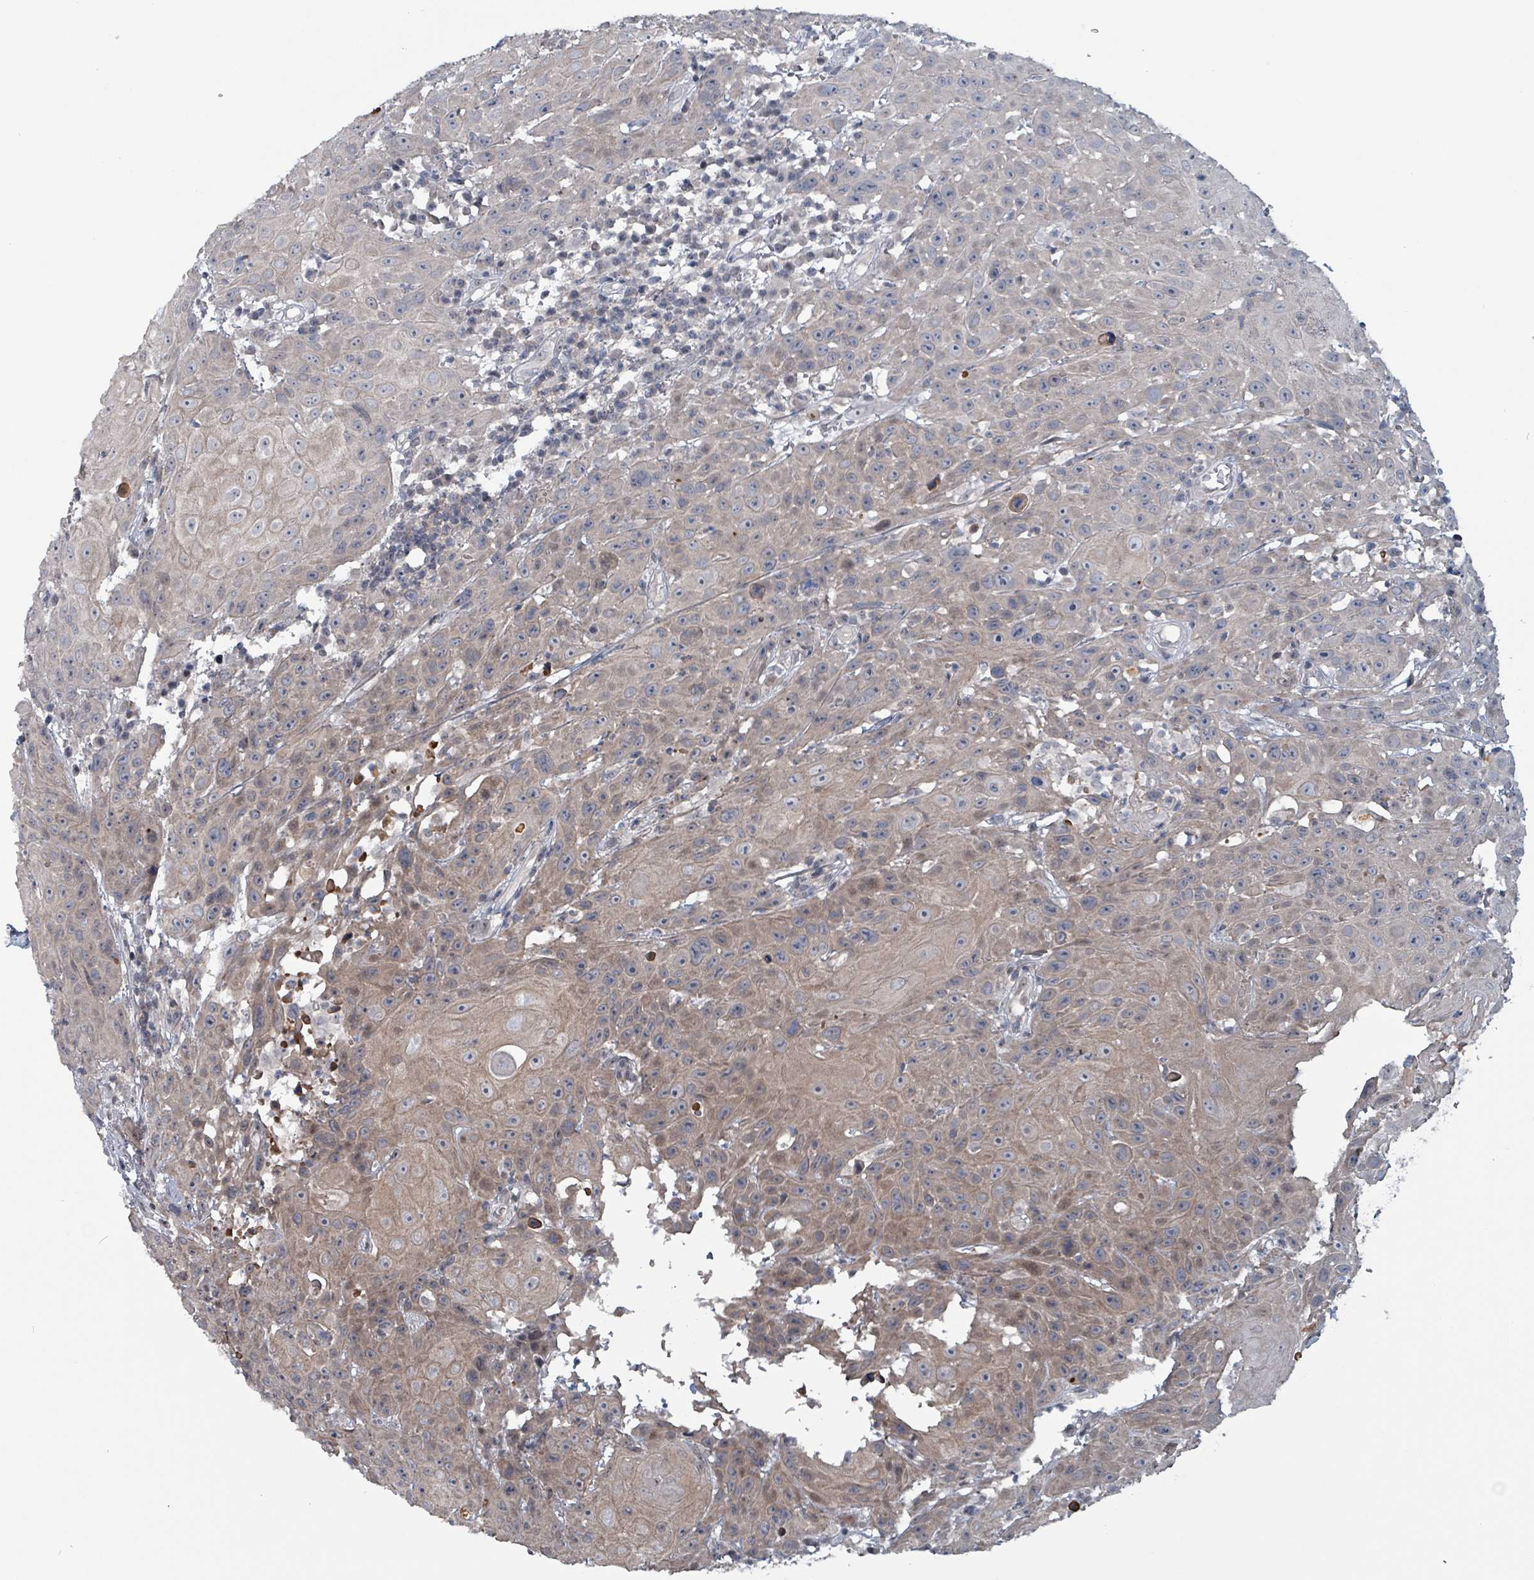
{"staining": {"intensity": "weak", "quantity": "25%-75%", "location": "cytoplasmic/membranous"}, "tissue": "head and neck cancer", "cell_type": "Tumor cells", "image_type": "cancer", "snomed": [{"axis": "morphology", "description": "Squamous cell carcinoma, NOS"}, {"axis": "topography", "description": "Skin"}, {"axis": "topography", "description": "Head-Neck"}], "caption": "Immunohistochemical staining of head and neck cancer (squamous cell carcinoma) reveals weak cytoplasmic/membranous protein expression in approximately 25%-75% of tumor cells. (IHC, brightfield microscopy, high magnification).", "gene": "BIVM", "patient": {"sex": "male", "age": 80}}